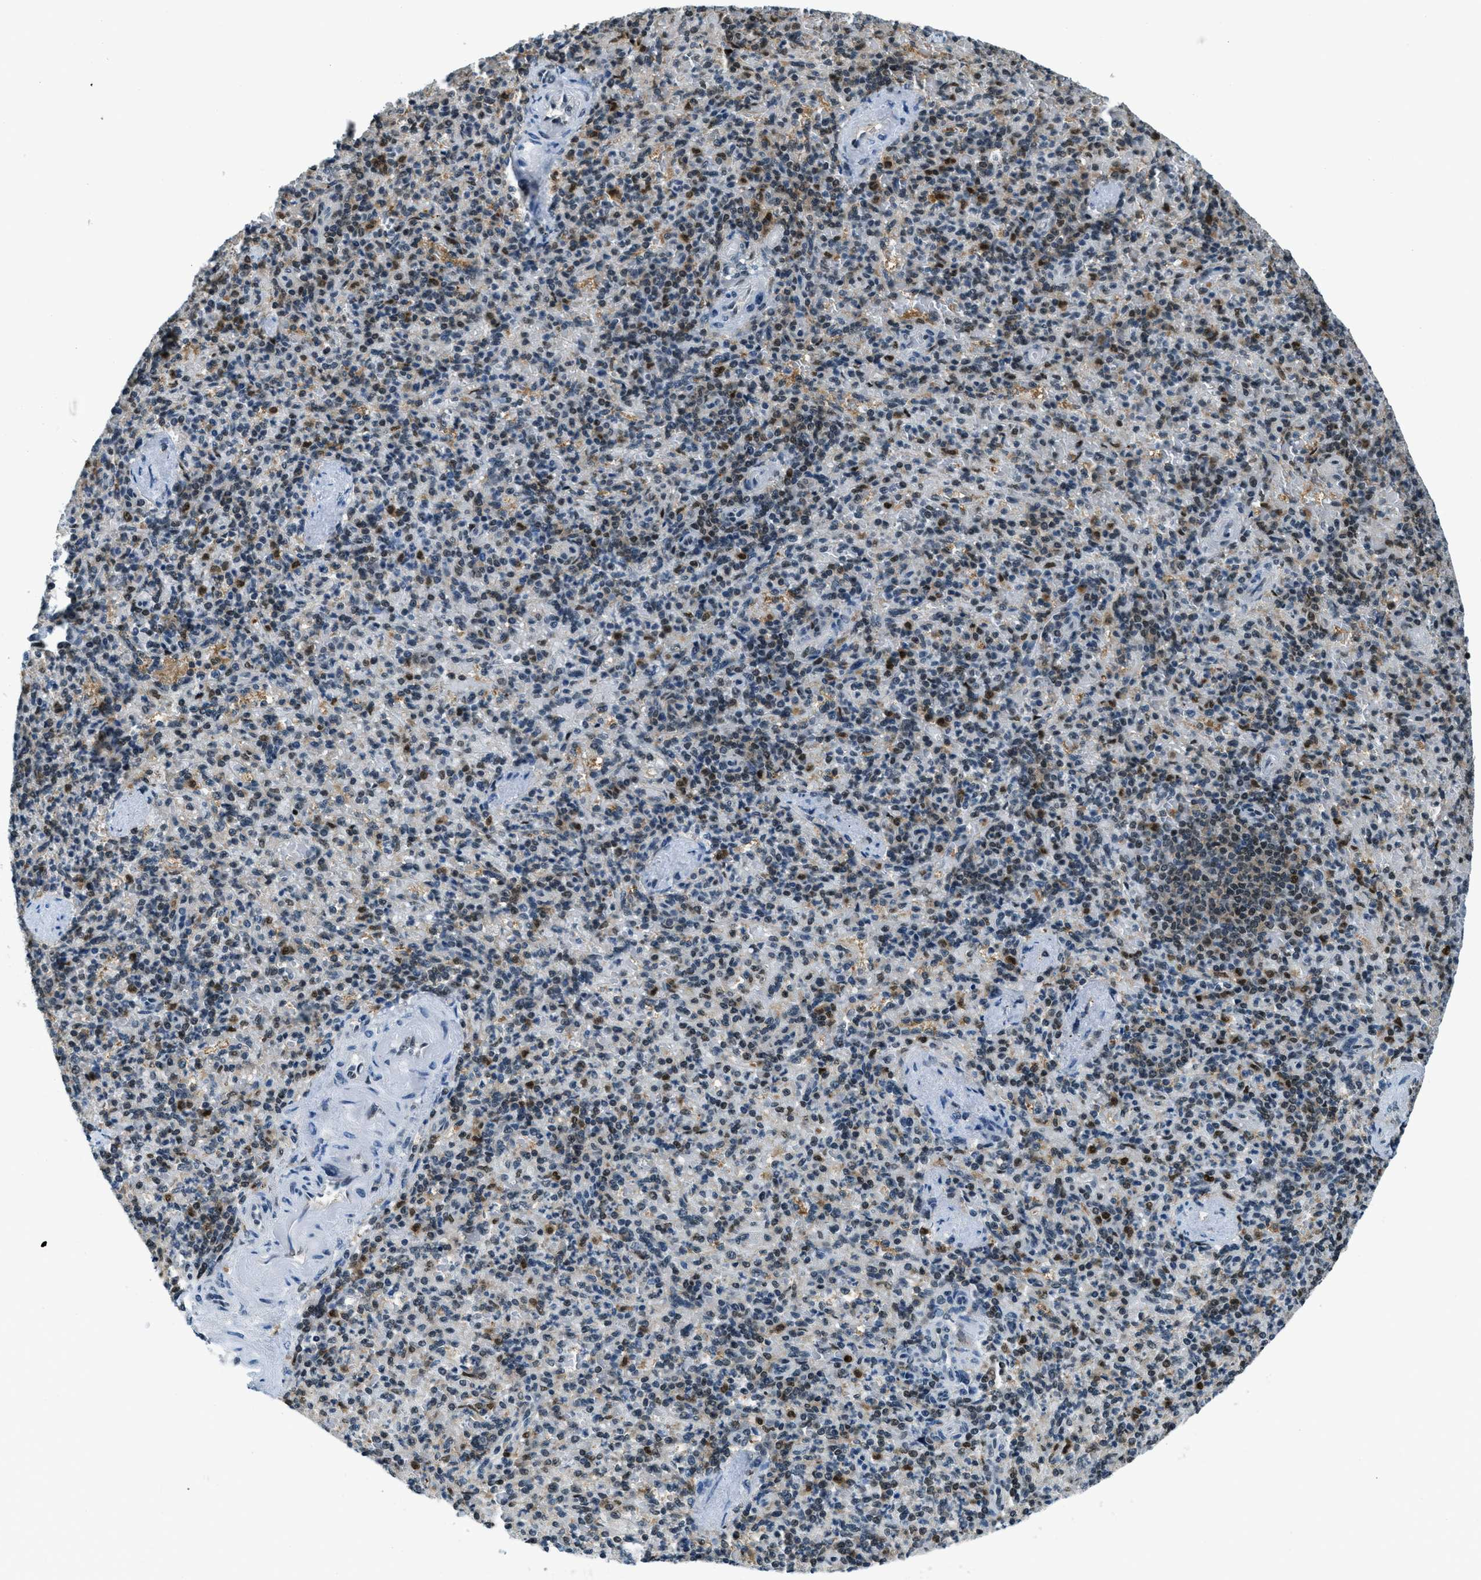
{"staining": {"intensity": "moderate", "quantity": "25%-75%", "location": "nuclear"}, "tissue": "spleen", "cell_type": "Cells in red pulp", "image_type": "normal", "snomed": [{"axis": "morphology", "description": "Normal tissue, NOS"}, {"axis": "topography", "description": "Spleen"}], "caption": "The photomicrograph exhibits staining of benign spleen, revealing moderate nuclear protein expression (brown color) within cells in red pulp. (DAB = brown stain, brightfield microscopy at high magnification).", "gene": "OGFR", "patient": {"sex": "female", "age": 74}}